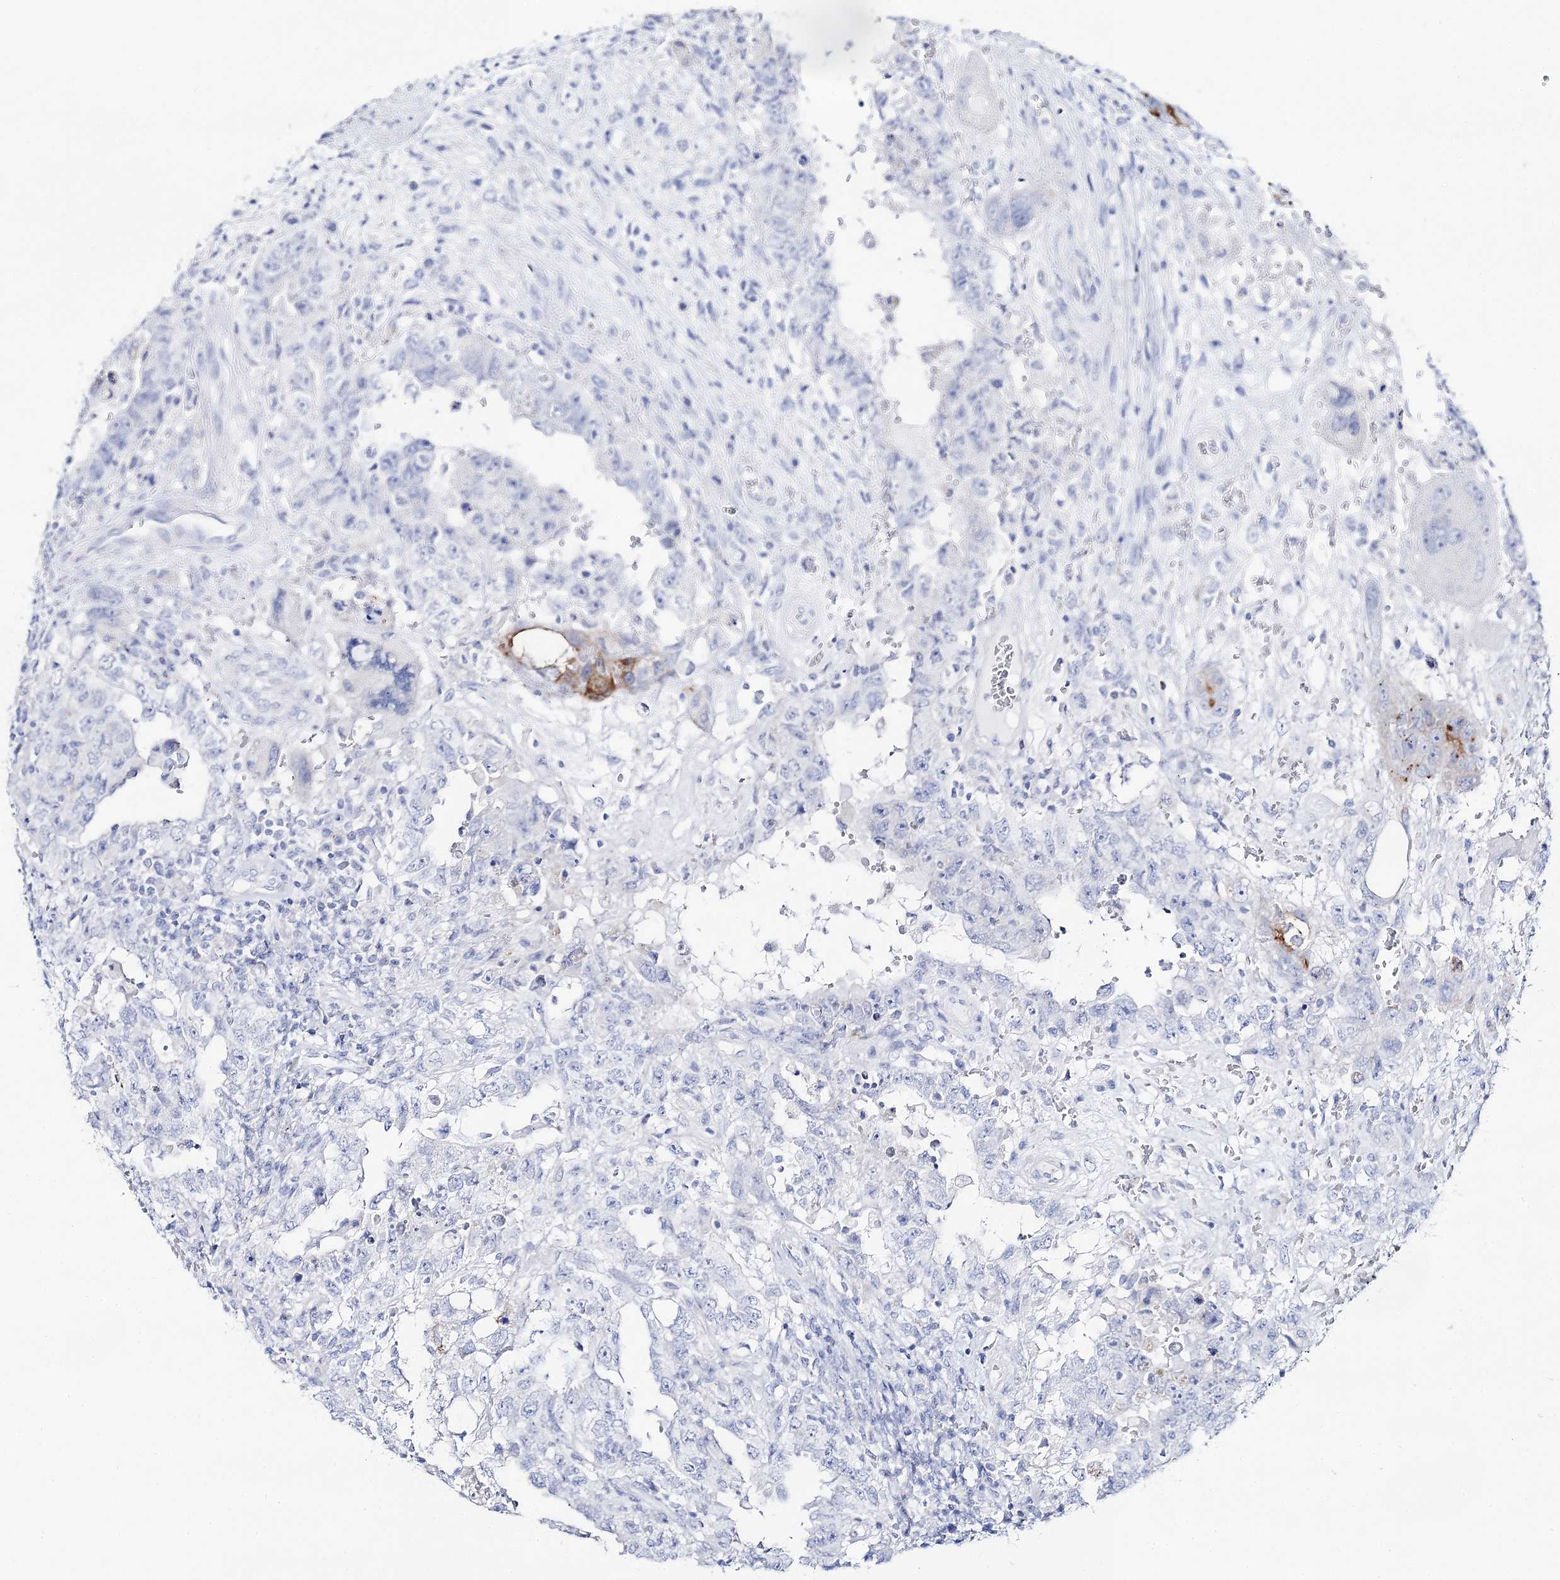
{"staining": {"intensity": "negative", "quantity": "none", "location": "none"}, "tissue": "testis cancer", "cell_type": "Tumor cells", "image_type": "cancer", "snomed": [{"axis": "morphology", "description": "Carcinoma, Embryonal, NOS"}, {"axis": "topography", "description": "Testis"}], "caption": "Tumor cells are negative for protein expression in human embryonal carcinoma (testis).", "gene": "SLC3A1", "patient": {"sex": "male", "age": 26}}